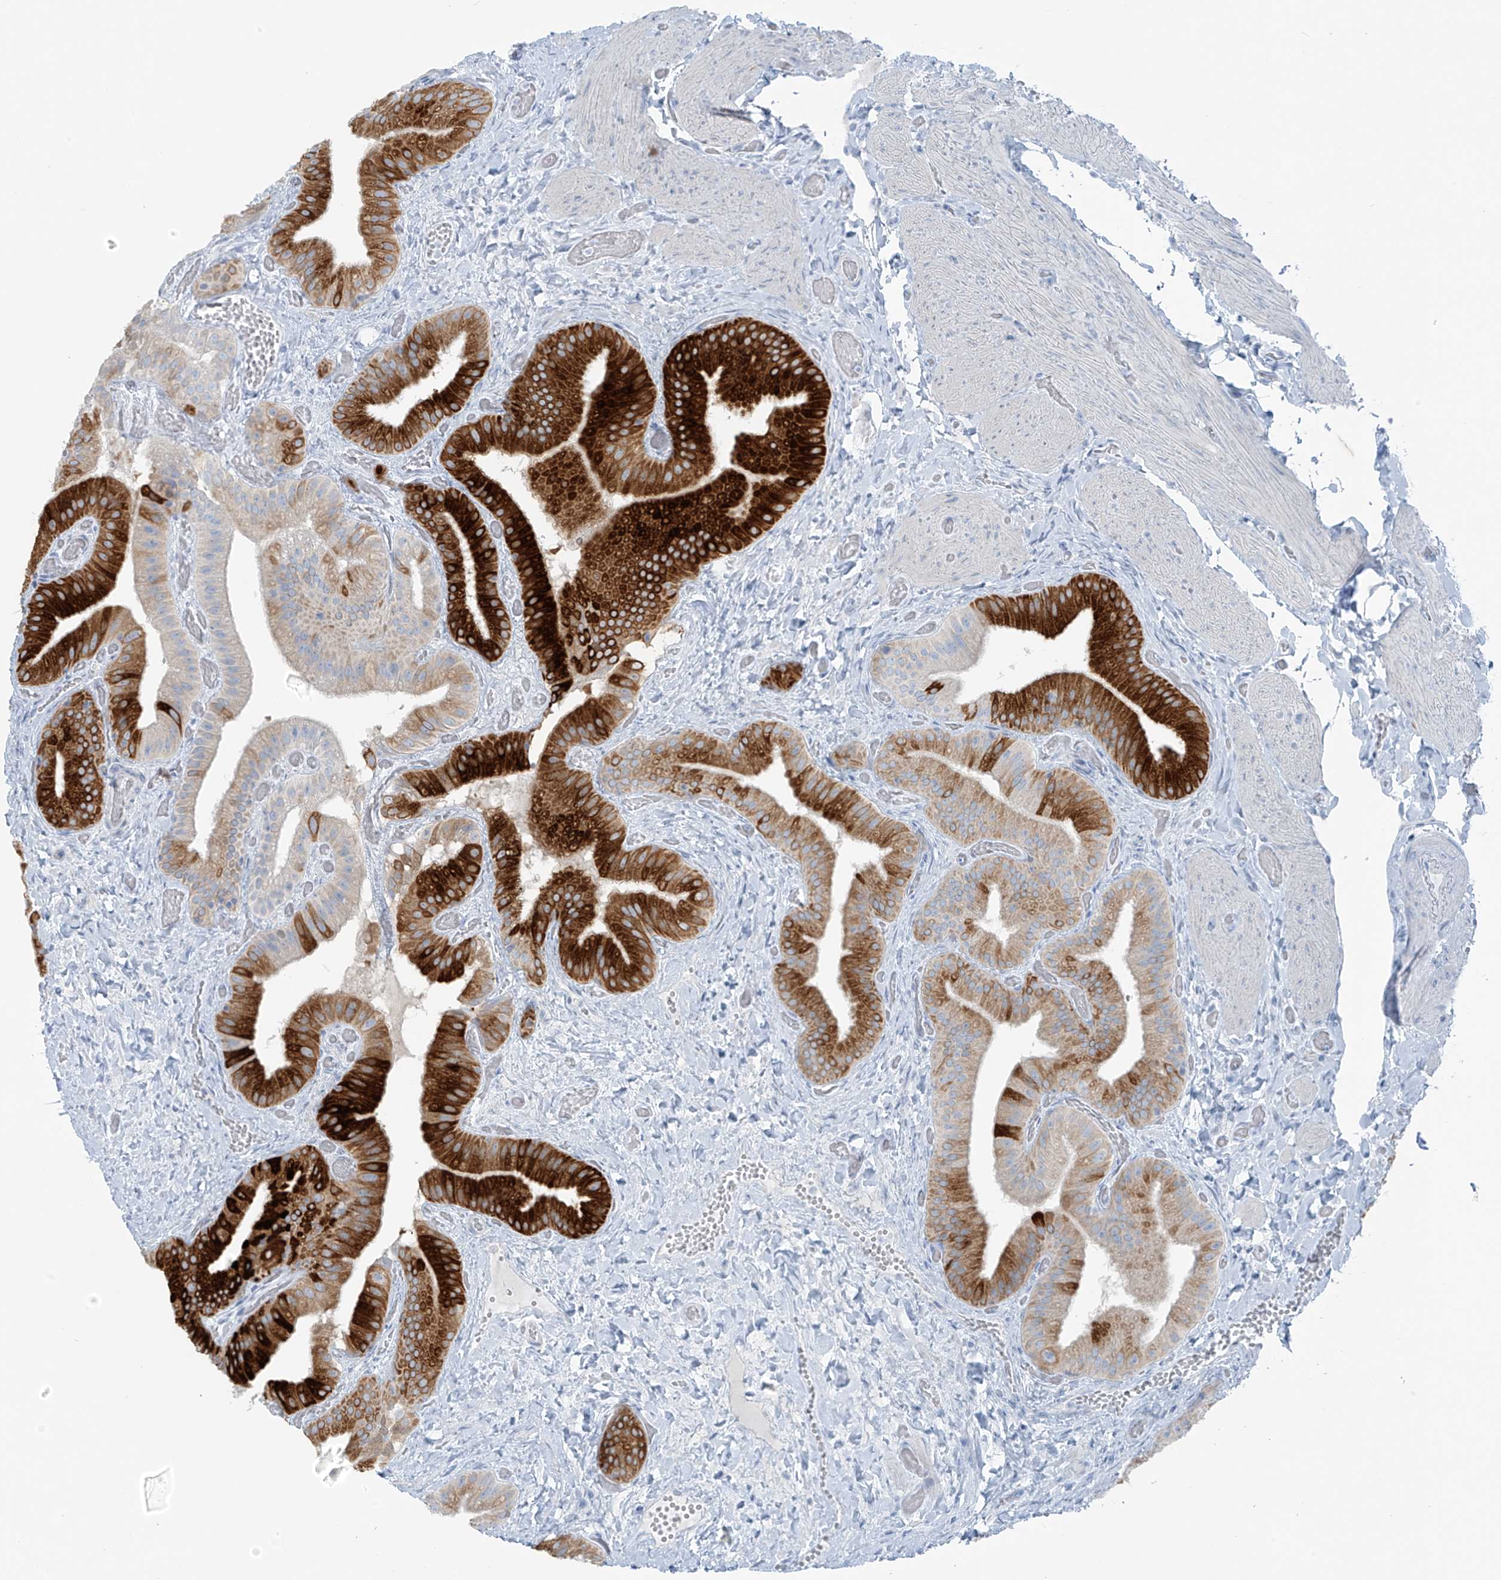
{"staining": {"intensity": "strong", "quantity": "25%-75%", "location": "nuclear"}, "tissue": "gallbladder", "cell_type": "Glandular cells", "image_type": "normal", "snomed": [{"axis": "morphology", "description": "Normal tissue, NOS"}, {"axis": "topography", "description": "Gallbladder"}], "caption": "Gallbladder stained for a protein (brown) exhibits strong nuclear positive staining in about 25%-75% of glandular cells.", "gene": "SLC25A43", "patient": {"sex": "female", "age": 64}}